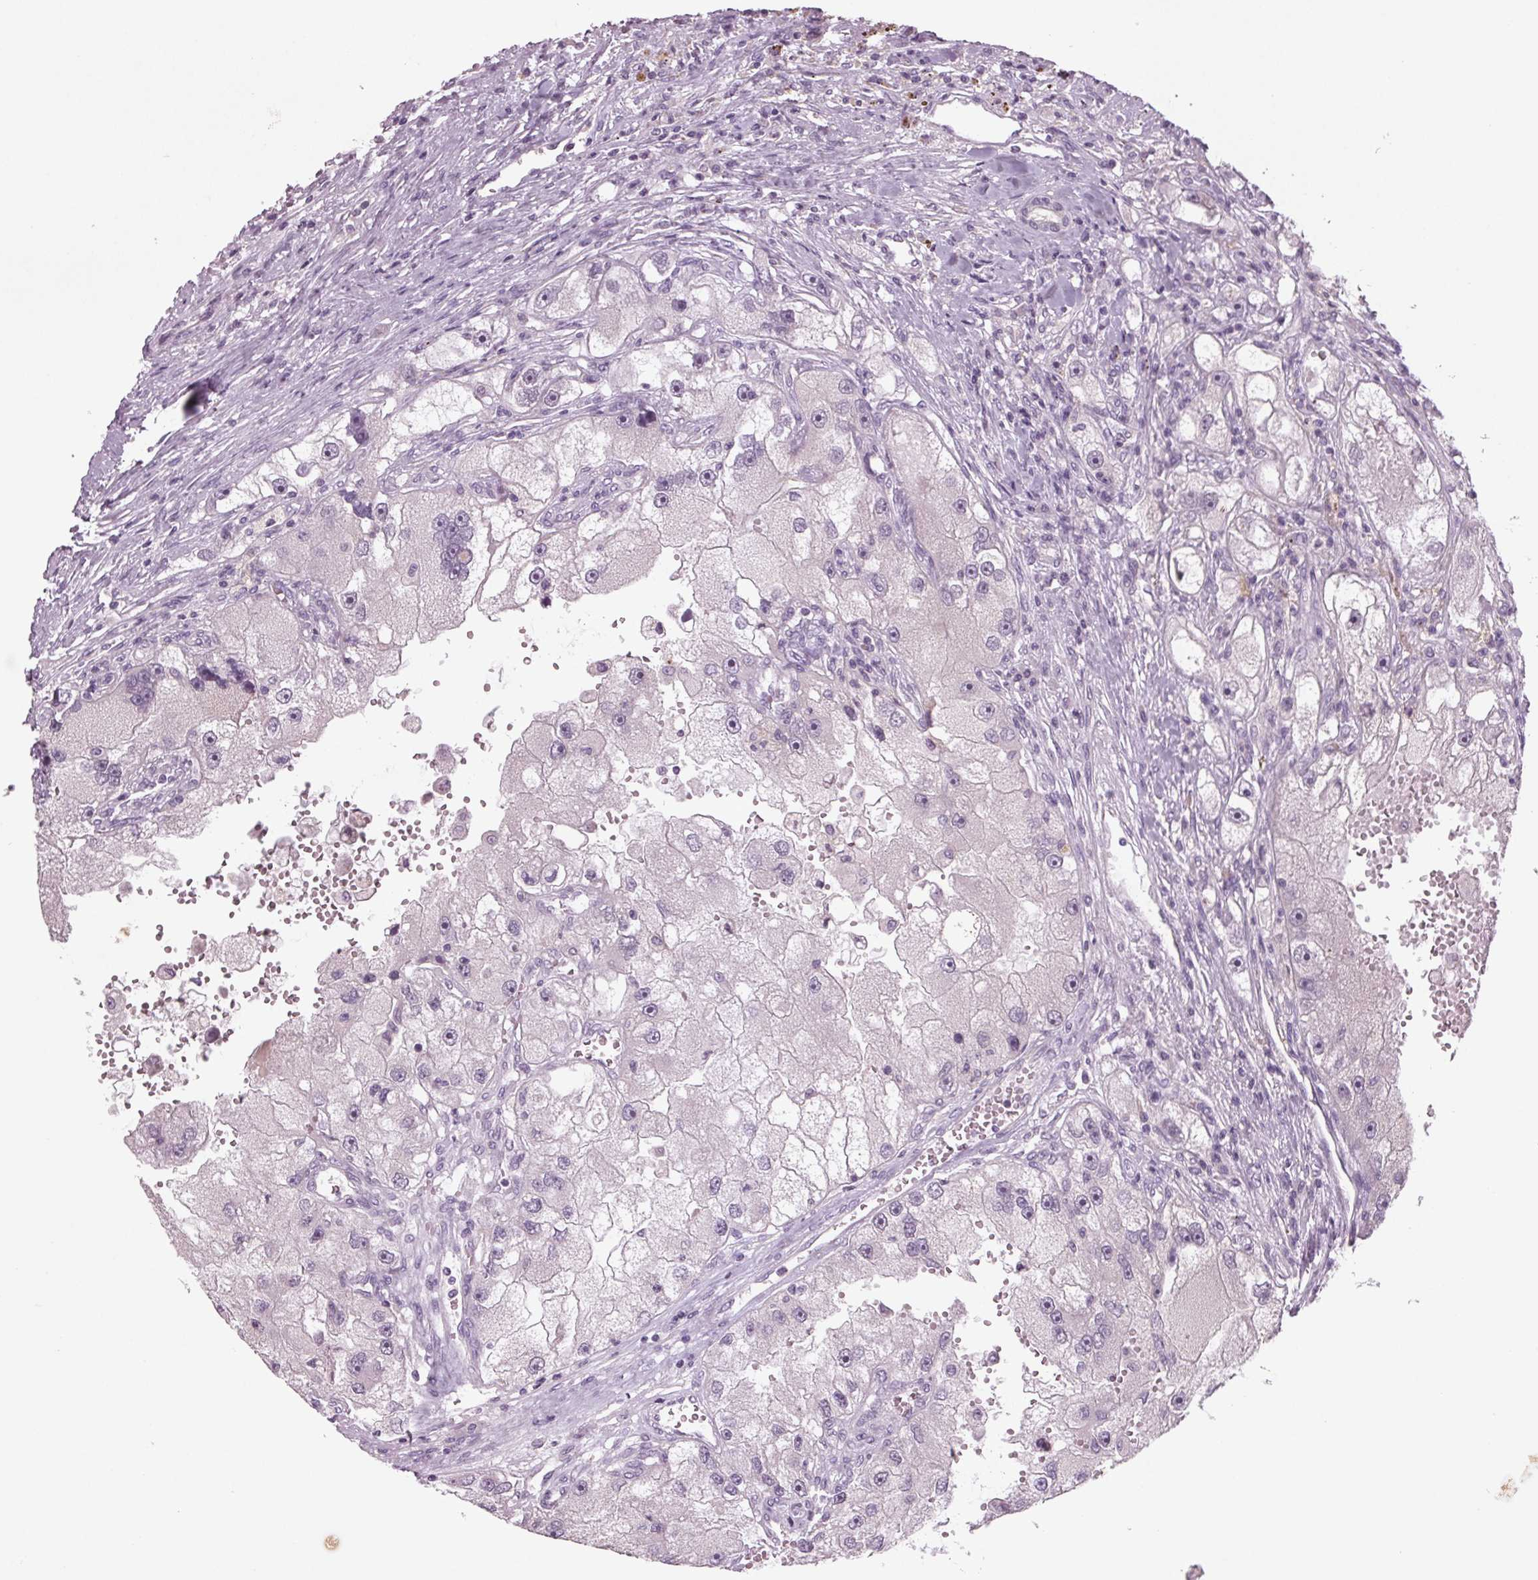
{"staining": {"intensity": "negative", "quantity": "none", "location": "none"}, "tissue": "renal cancer", "cell_type": "Tumor cells", "image_type": "cancer", "snomed": [{"axis": "morphology", "description": "Adenocarcinoma, NOS"}, {"axis": "topography", "description": "Kidney"}], "caption": "Renal cancer (adenocarcinoma) was stained to show a protein in brown. There is no significant positivity in tumor cells.", "gene": "BHLHE22", "patient": {"sex": "male", "age": 63}}